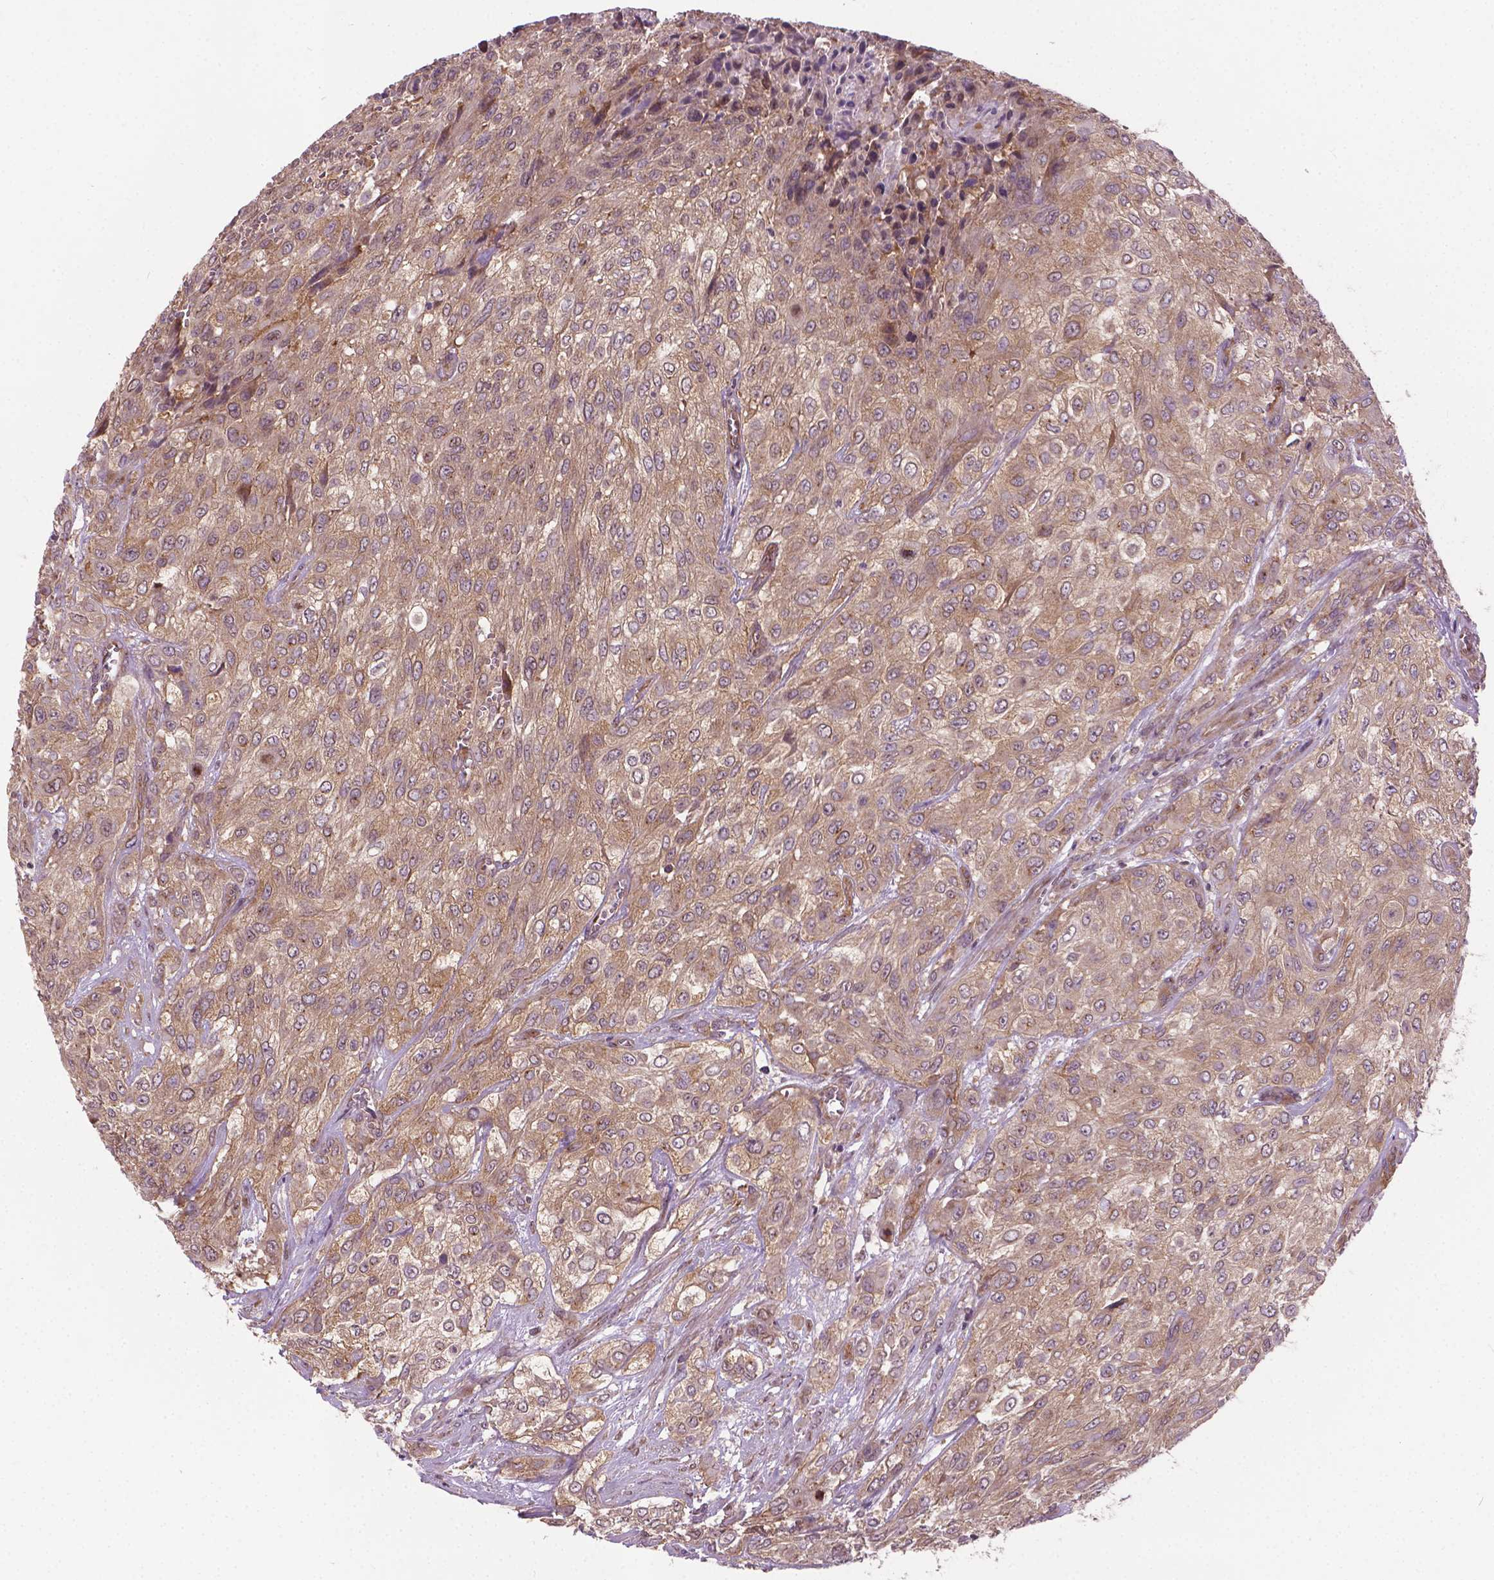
{"staining": {"intensity": "weak", "quantity": ">75%", "location": "cytoplasmic/membranous"}, "tissue": "urothelial cancer", "cell_type": "Tumor cells", "image_type": "cancer", "snomed": [{"axis": "morphology", "description": "Urothelial carcinoma, High grade"}, {"axis": "topography", "description": "Urinary bladder"}], "caption": "IHC photomicrograph of human high-grade urothelial carcinoma stained for a protein (brown), which exhibits low levels of weak cytoplasmic/membranous expression in about >75% of tumor cells.", "gene": "MZT1", "patient": {"sex": "male", "age": 57}}